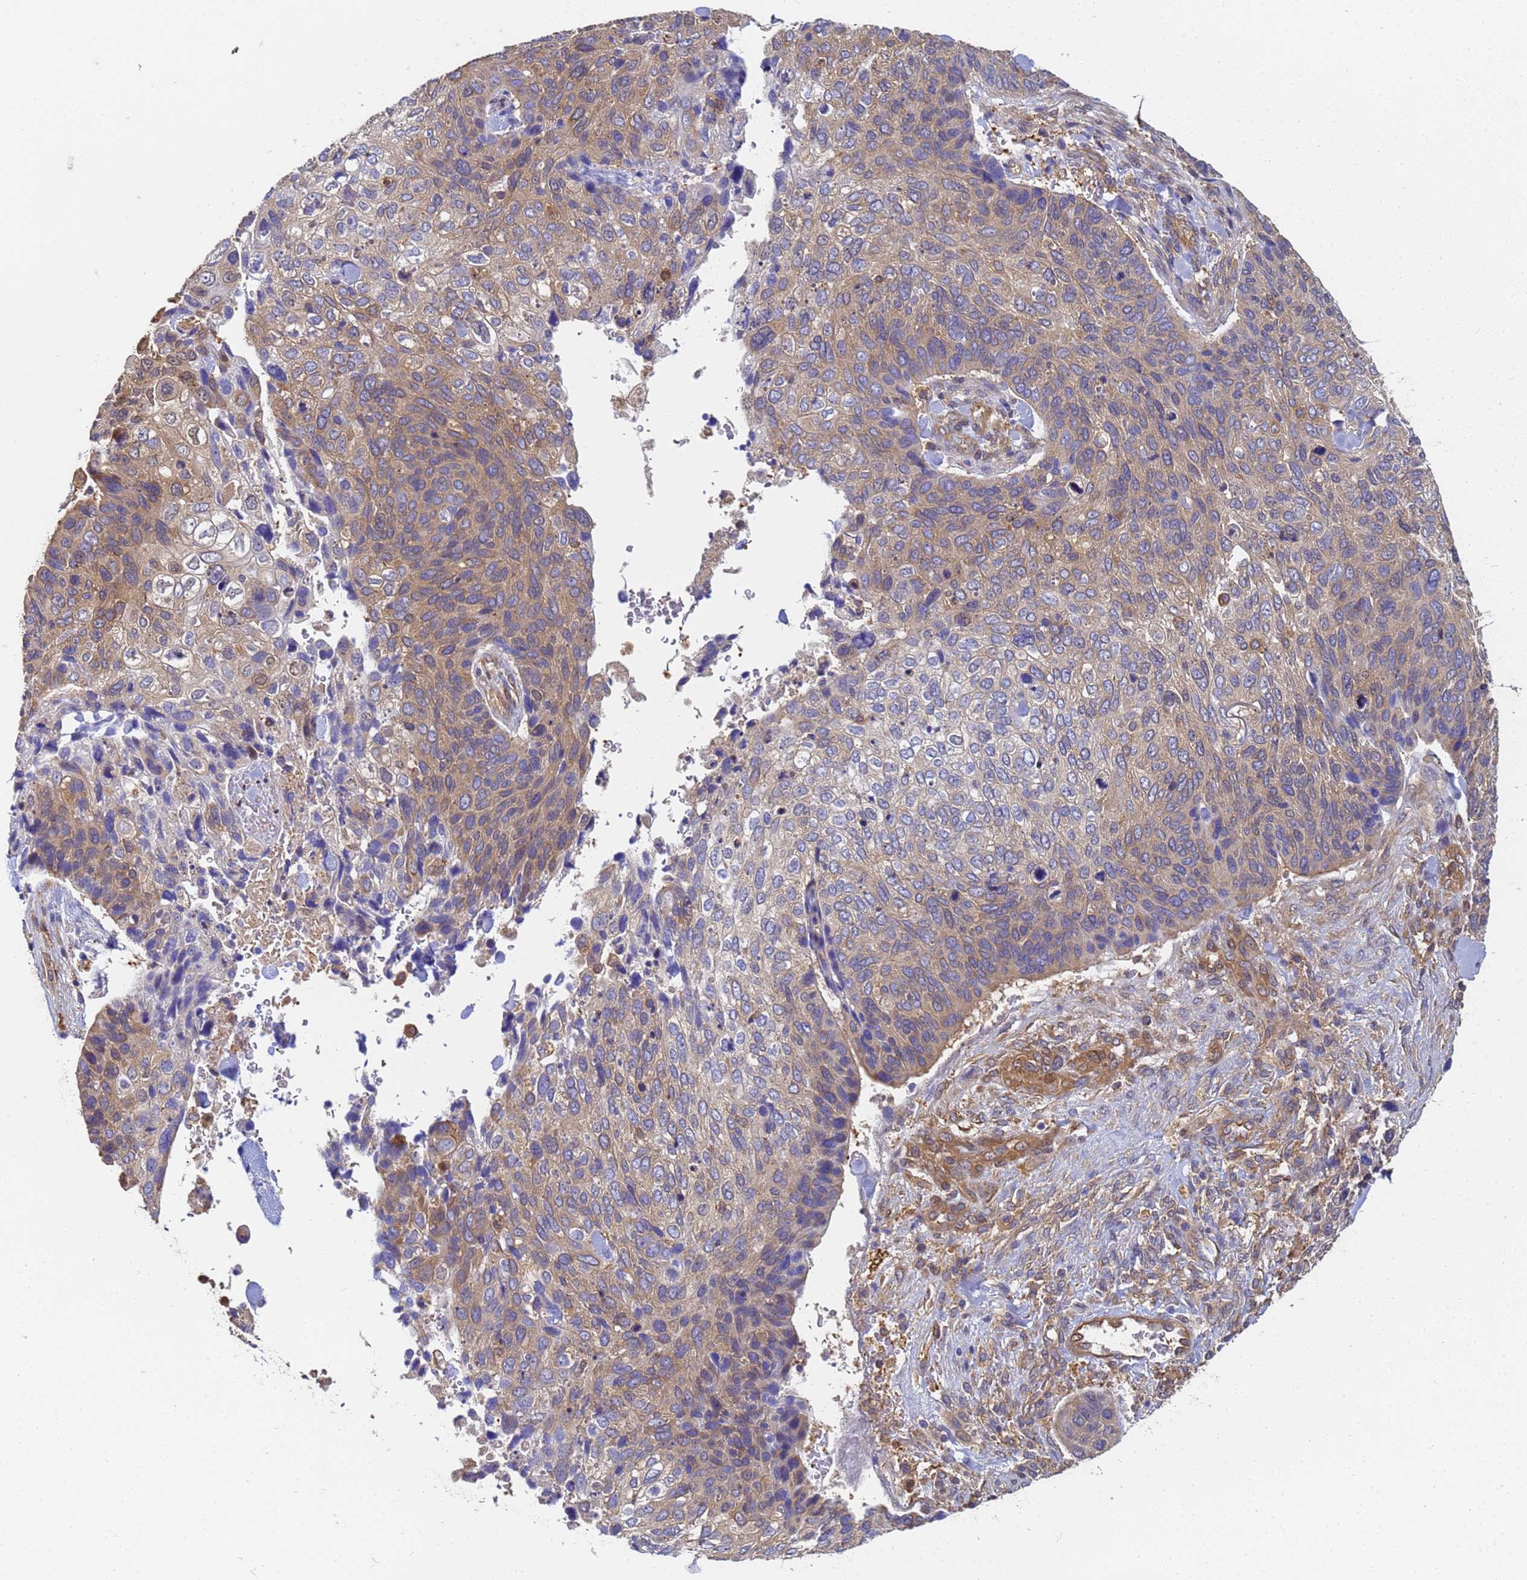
{"staining": {"intensity": "weak", "quantity": "25%-75%", "location": "cytoplasmic/membranous"}, "tissue": "skin cancer", "cell_type": "Tumor cells", "image_type": "cancer", "snomed": [{"axis": "morphology", "description": "Basal cell carcinoma"}, {"axis": "topography", "description": "Skin"}], "caption": "Approximately 25%-75% of tumor cells in human skin basal cell carcinoma display weak cytoplasmic/membranous protein staining as visualized by brown immunohistochemical staining.", "gene": "NME1-NME2", "patient": {"sex": "female", "age": 74}}